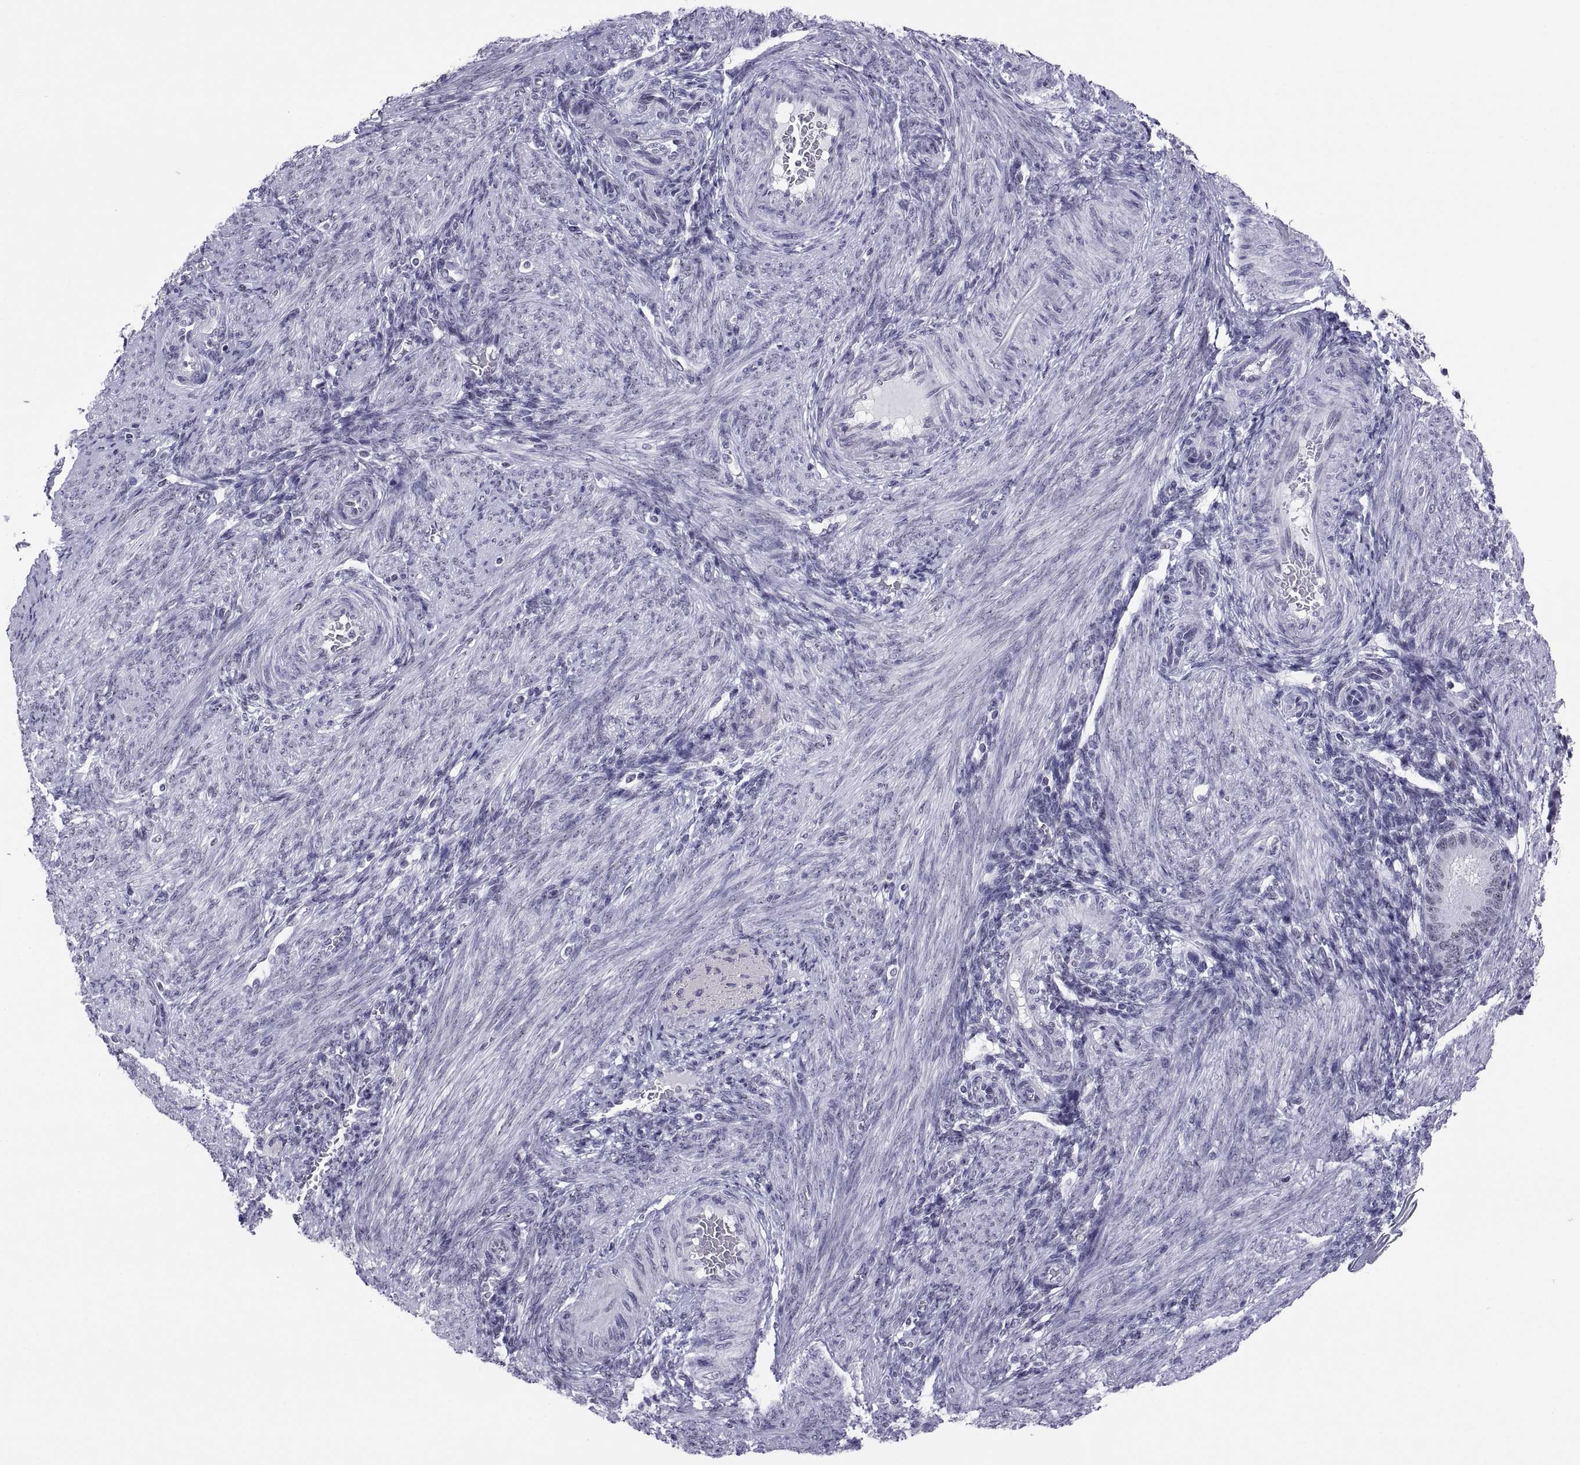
{"staining": {"intensity": "negative", "quantity": "none", "location": "none"}, "tissue": "endometrium", "cell_type": "Cells in endometrial stroma", "image_type": "normal", "snomed": [{"axis": "morphology", "description": "Normal tissue, NOS"}, {"axis": "topography", "description": "Endometrium"}], "caption": "Image shows no significant protein expression in cells in endometrial stroma of benign endometrium. (DAB (3,3'-diaminobenzidine) IHC, high magnification).", "gene": "NEUROD6", "patient": {"sex": "female", "age": 39}}